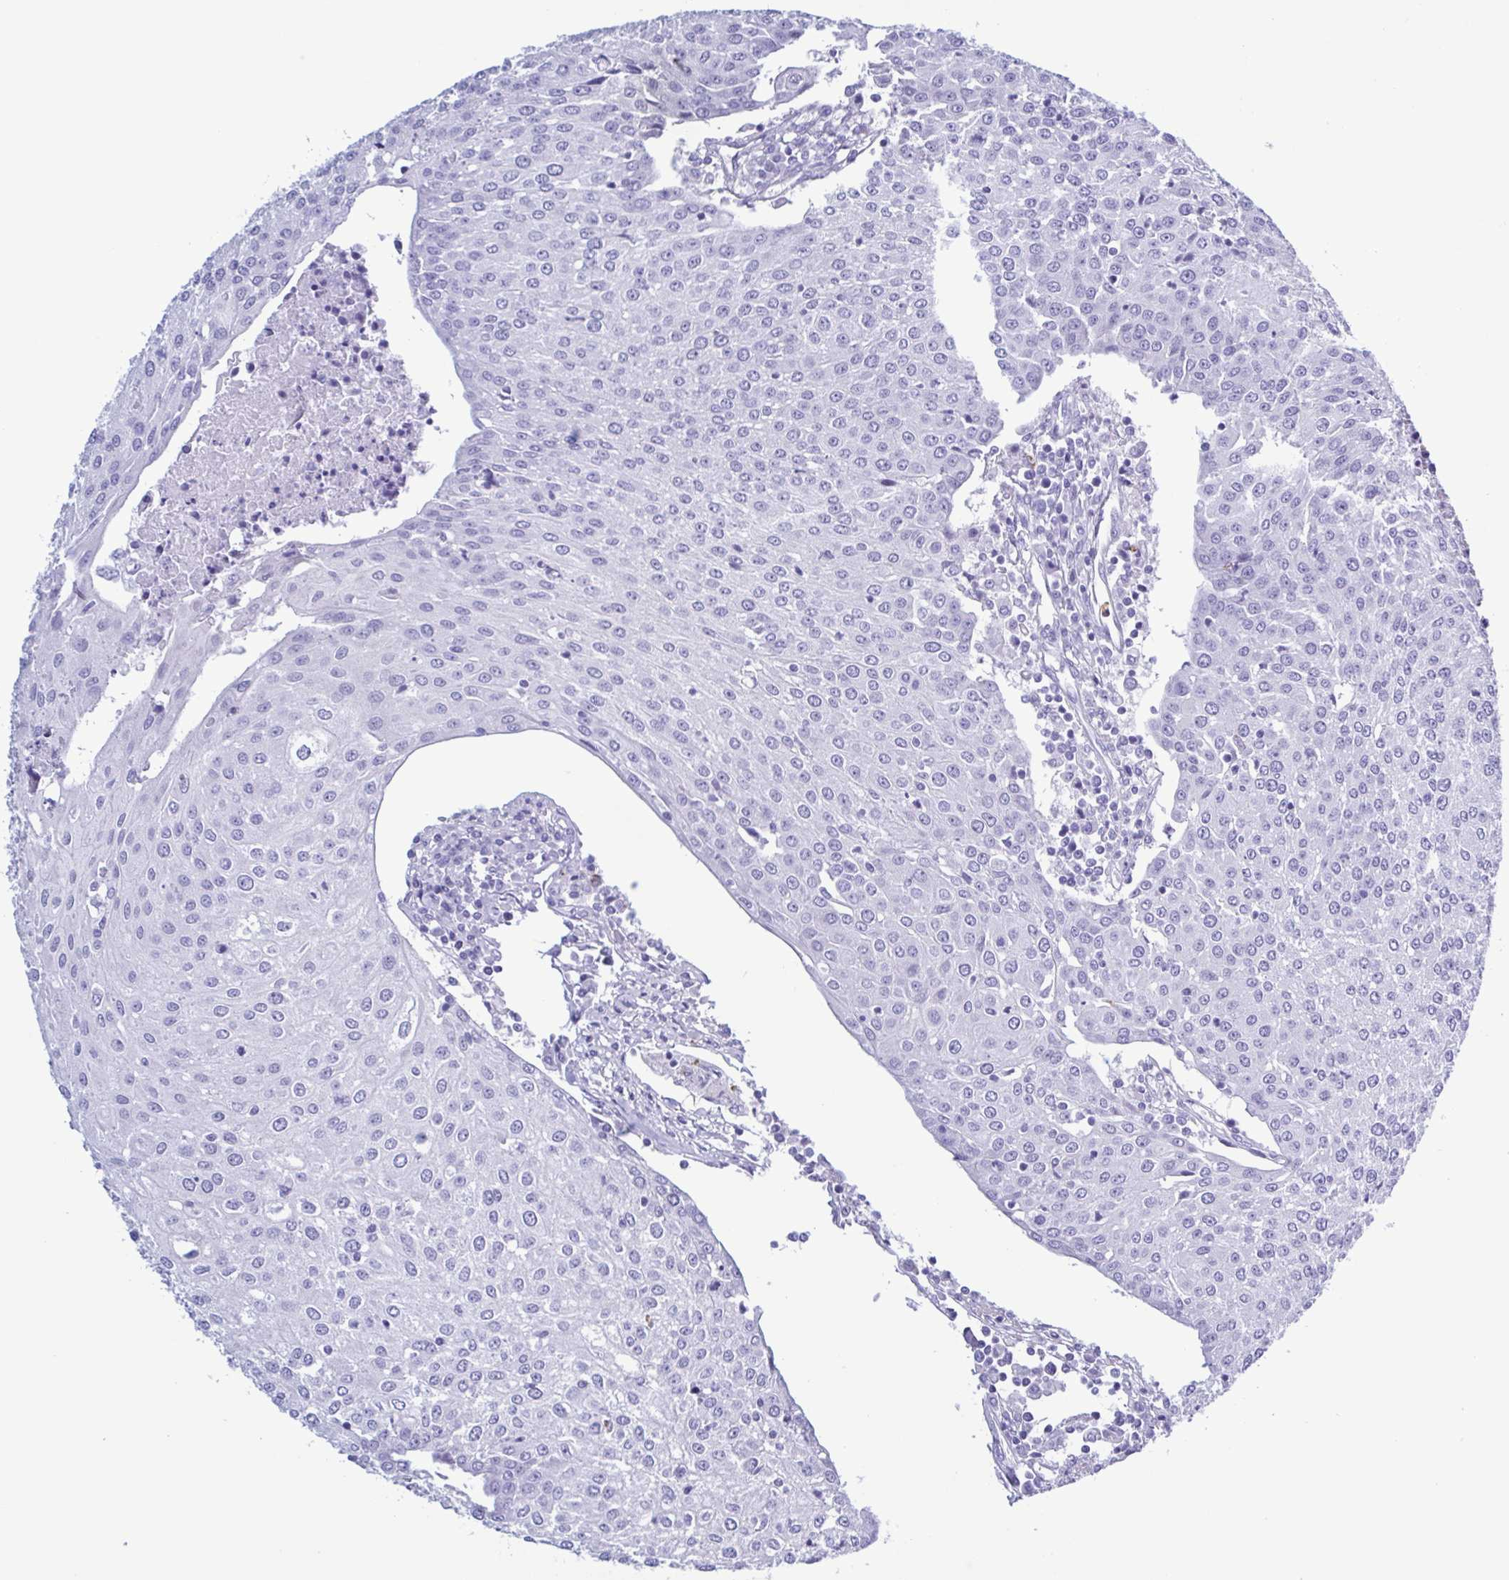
{"staining": {"intensity": "negative", "quantity": "none", "location": "none"}, "tissue": "urothelial cancer", "cell_type": "Tumor cells", "image_type": "cancer", "snomed": [{"axis": "morphology", "description": "Urothelial carcinoma, High grade"}, {"axis": "topography", "description": "Urinary bladder"}], "caption": "DAB immunohistochemical staining of human high-grade urothelial carcinoma shows no significant positivity in tumor cells.", "gene": "LTF", "patient": {"sex": "female", "age": 85}}